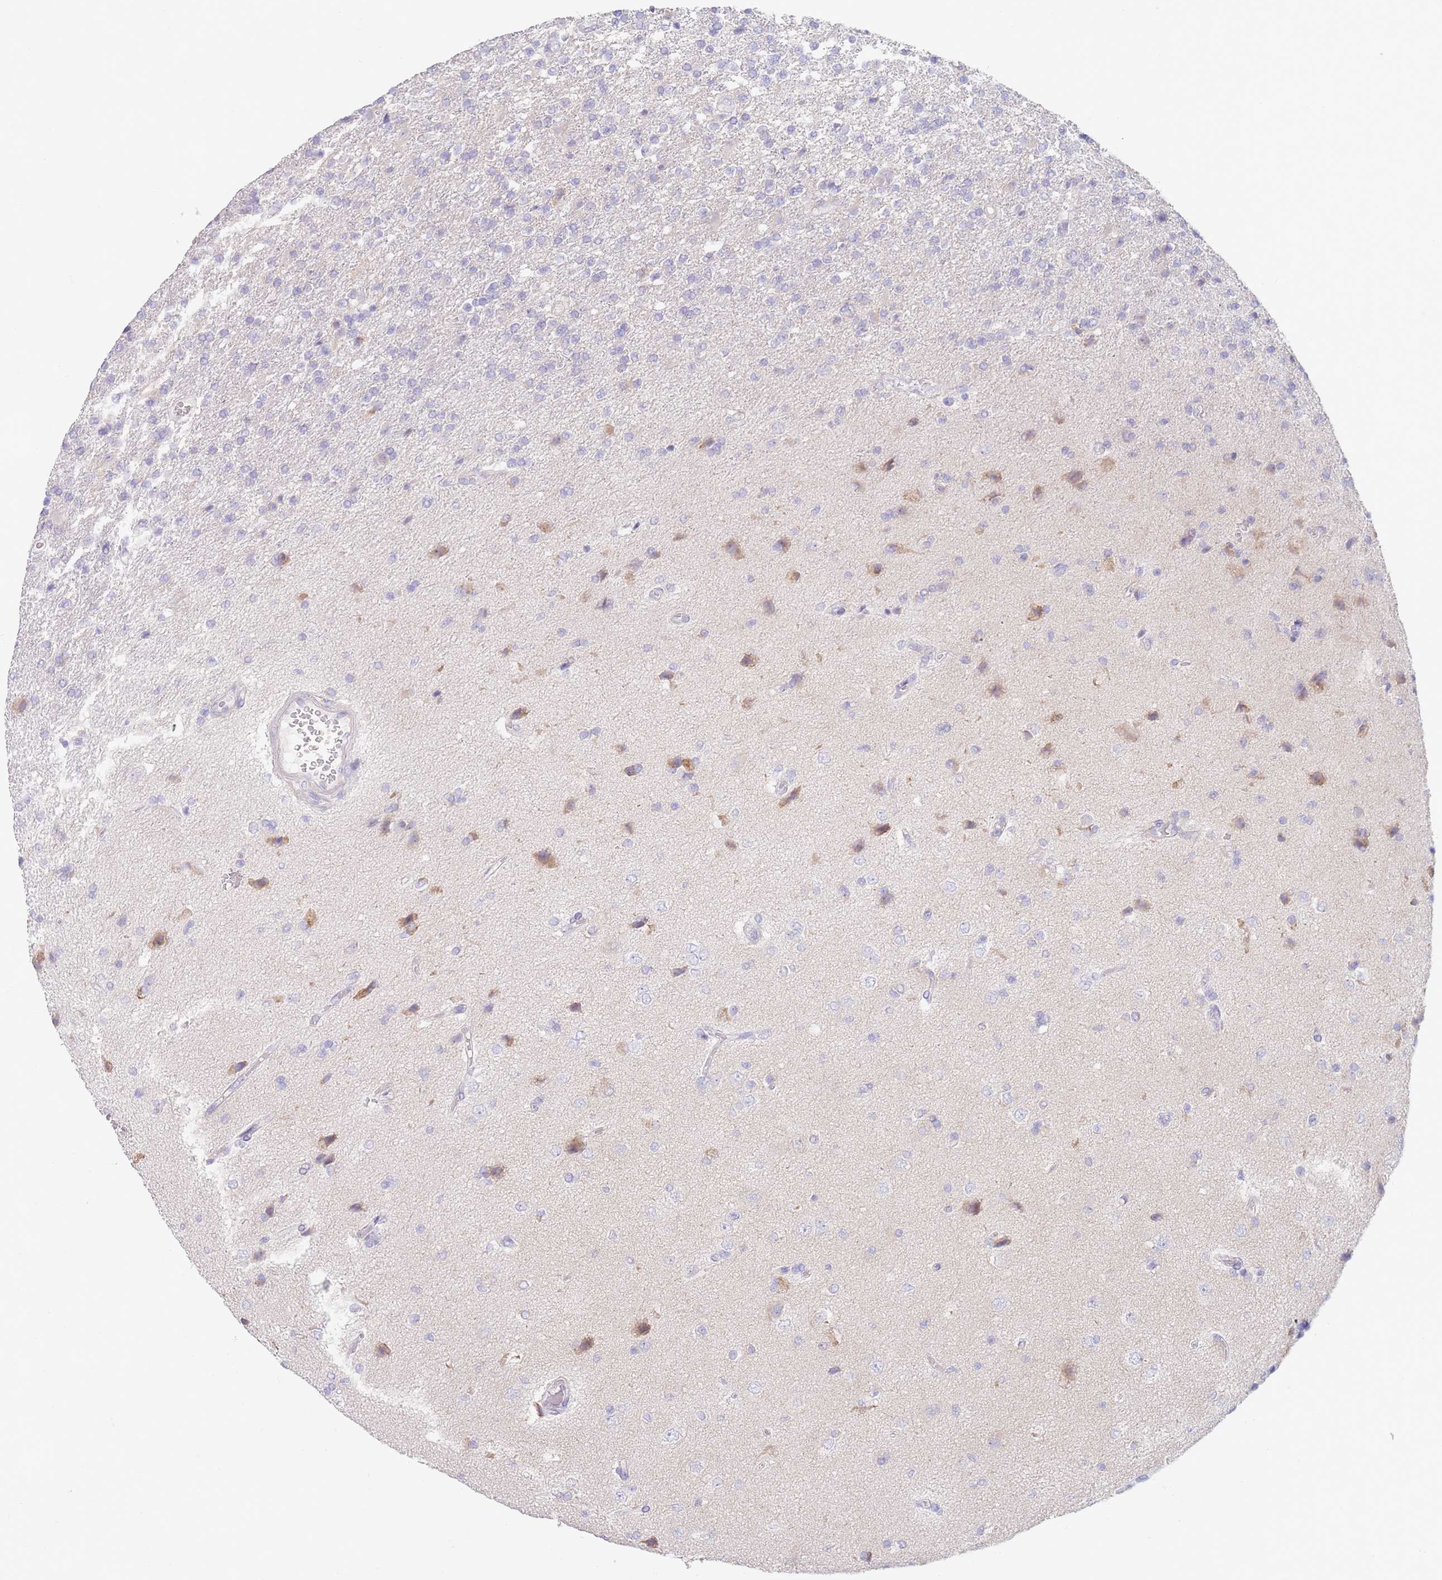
{"staining": {"intensity": "negative", "quantity": "none", "location": "none"}, "tissue": "glioma", "cell_type": "Tumor cells", "image_type": "cancer", "snomed": [{"axis": "morphology", "description": "Glioma, malignant, High grade"}, {"axis": "topography", "description": "Brain"}], "caption": "Immunohistochemistry (IHC) image of neoplastic tissue: malignant high-grade glioma stained with DAB displays no significant protein expression in tumor cells.", "gene": "CCDC149", "patient": {"sex": "male", "age": 56}}